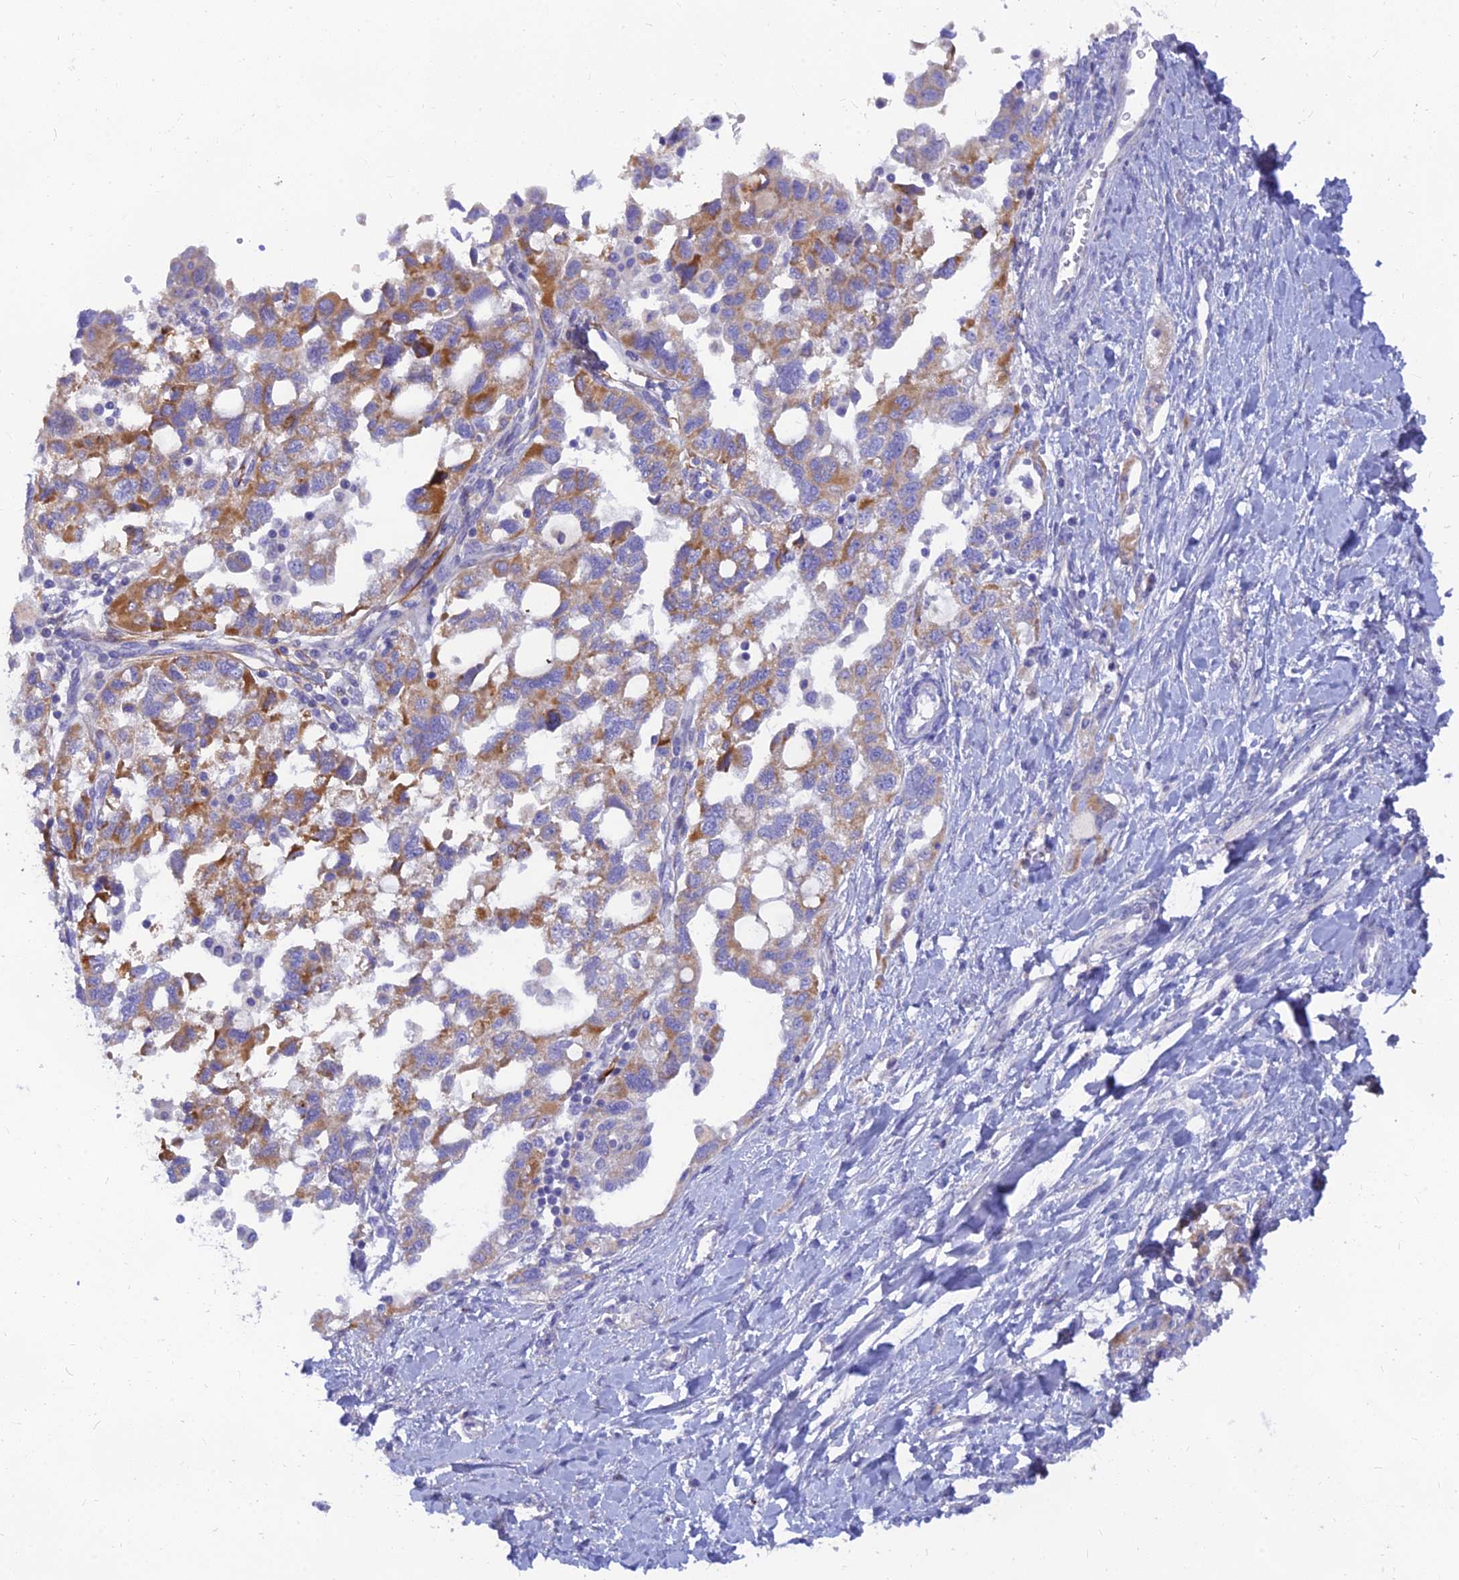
{"staining": {"intensity": "moderate", "quantity": "25%-75%", "location": "cytoplasmic/membranous"}, "tissue": "ovarian cancer", "cell_type": "Tumor cells", "image_type": "cancer", "snomed": [{"axis": "morphology", "description": "Carcinoma, NOS"}, {"axis": "morphology", "description": "Cystadenocarcinoma, serous, NOS"}, {"axis": "topography", "description": "Ovary"}], "caption": "The micrograph reveals a brown stain indicating the presence of a protein in the cytoplasmic/membranous of tumor cells in ovarian carcinoma. The staining was performed using DAB to visualize the protein expression in brown, while the nuclei were stained in blue with hematoxylin (Magnification: 20x).", "gene": "TMEM30B", "patient": {"sex": "female", "age": 69}}